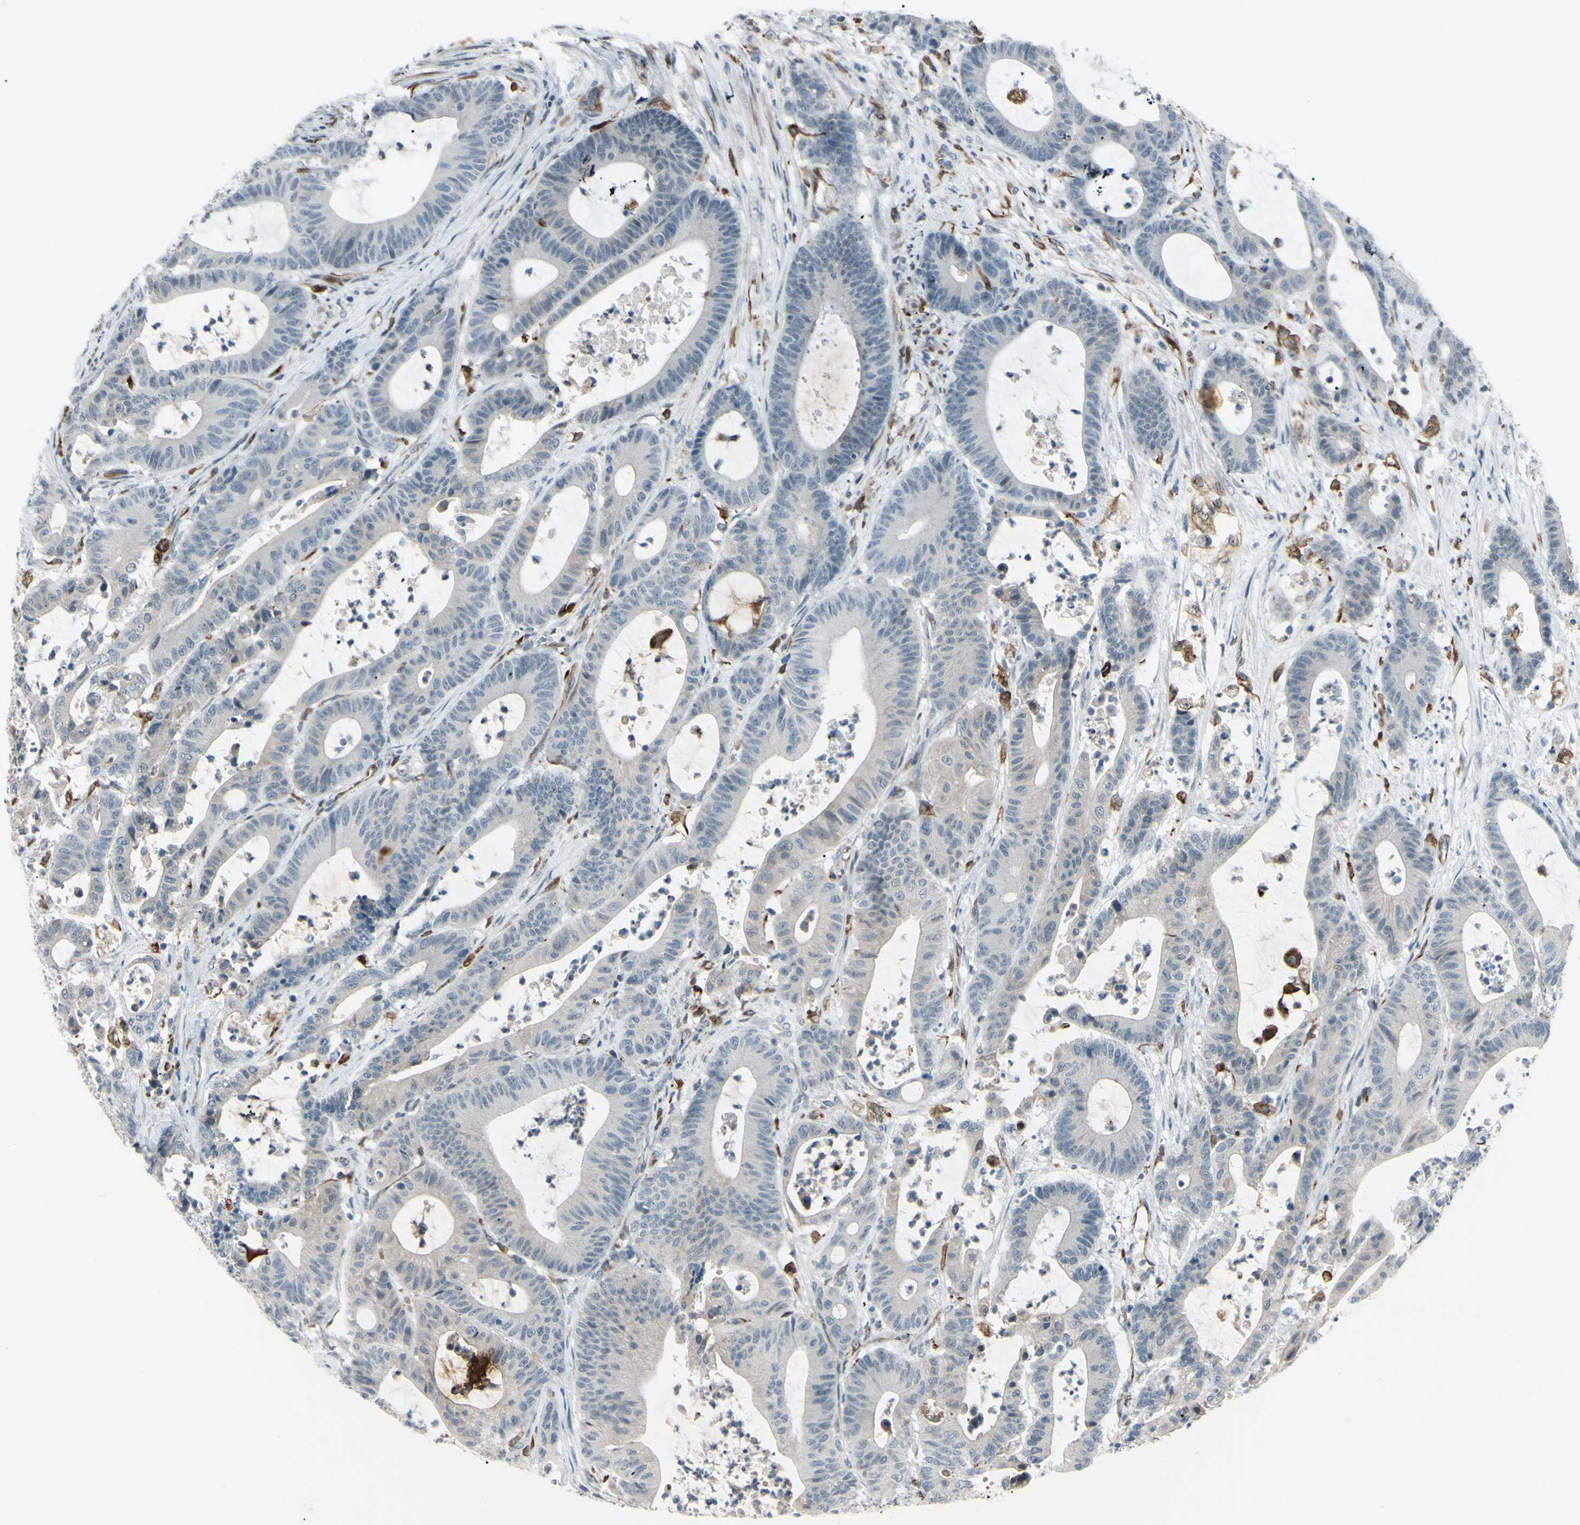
{"staining": {"intensity": "negative", "quantity": "none", "location": "none"}, "tissue": "colorectal cancer", "cell_type": "Tumor cells", "image_type": "cancer", "snomed": [{"axis": "morphology", "description": "Adenocarcinoma, NOS"}, {"axis": "topography", "description": "Colon"}], "caption": "There is no significant staining in tumor cells of colorectal cancer (adenocarcinoma).", "gene": "FGFR2", "patient": {"sex": "female", "age": 84}}